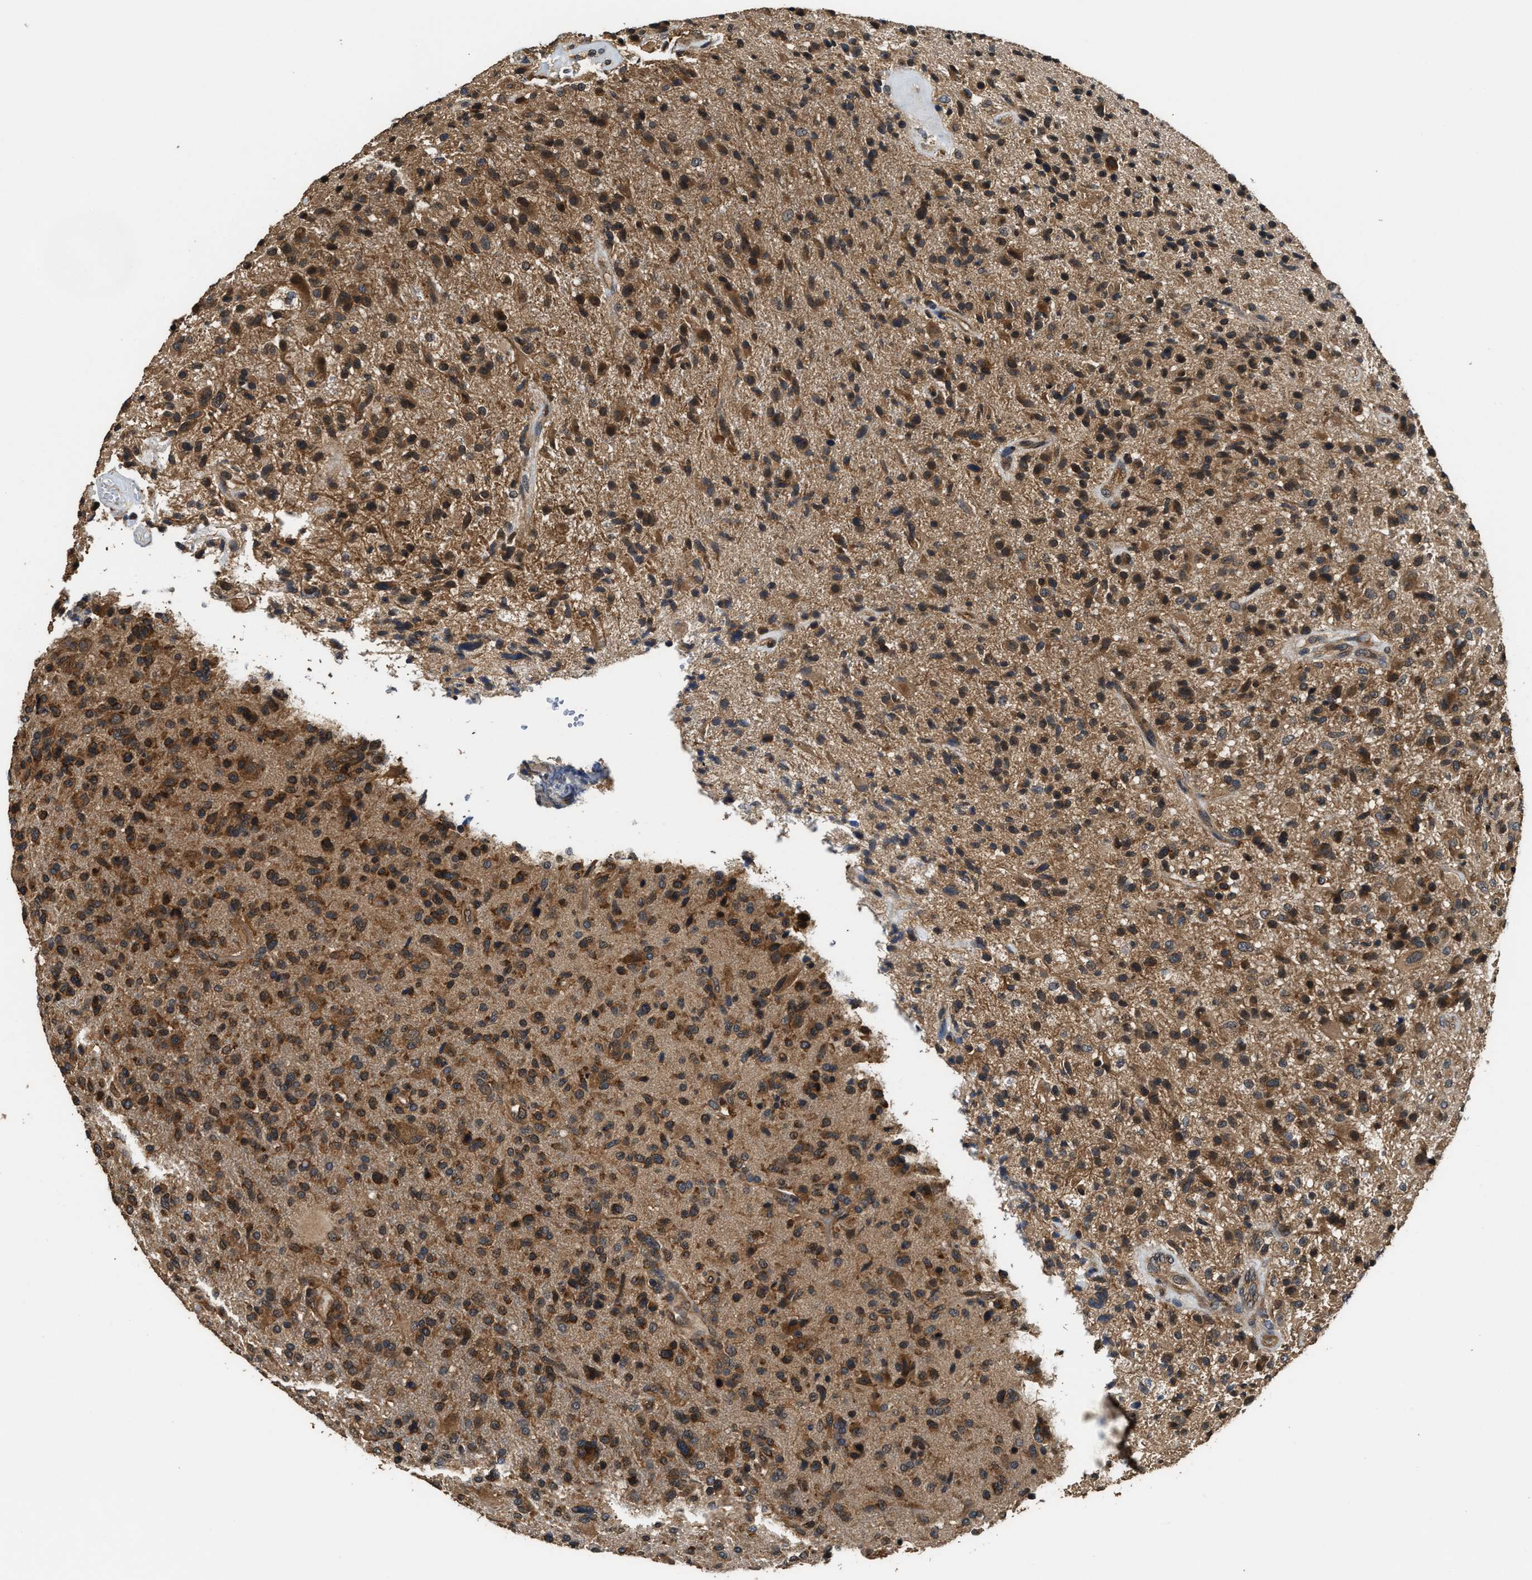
{"staining": {"intensity": "strong", "quantity": ">75%", "location": "cytoplasmic/membranous"}, "tissue": "glioma", "cell_type": "Tumor cells", "image_type": "cancer", "snomed": [{"axis": "morphology", "description": "Glioma, malignant, High grade"}, {"axis": "topography", "description": "Brain"}], "caption": "Immunohistochemistry photomicrograph of human glioma stained for a protein (brown), which demonstrates high levels of strong cytoplasmic/membranous staining in approximately >75% of tumor cells.", "gene": "DNAJC2", "patient": {"sex": "male", "age": 72}}